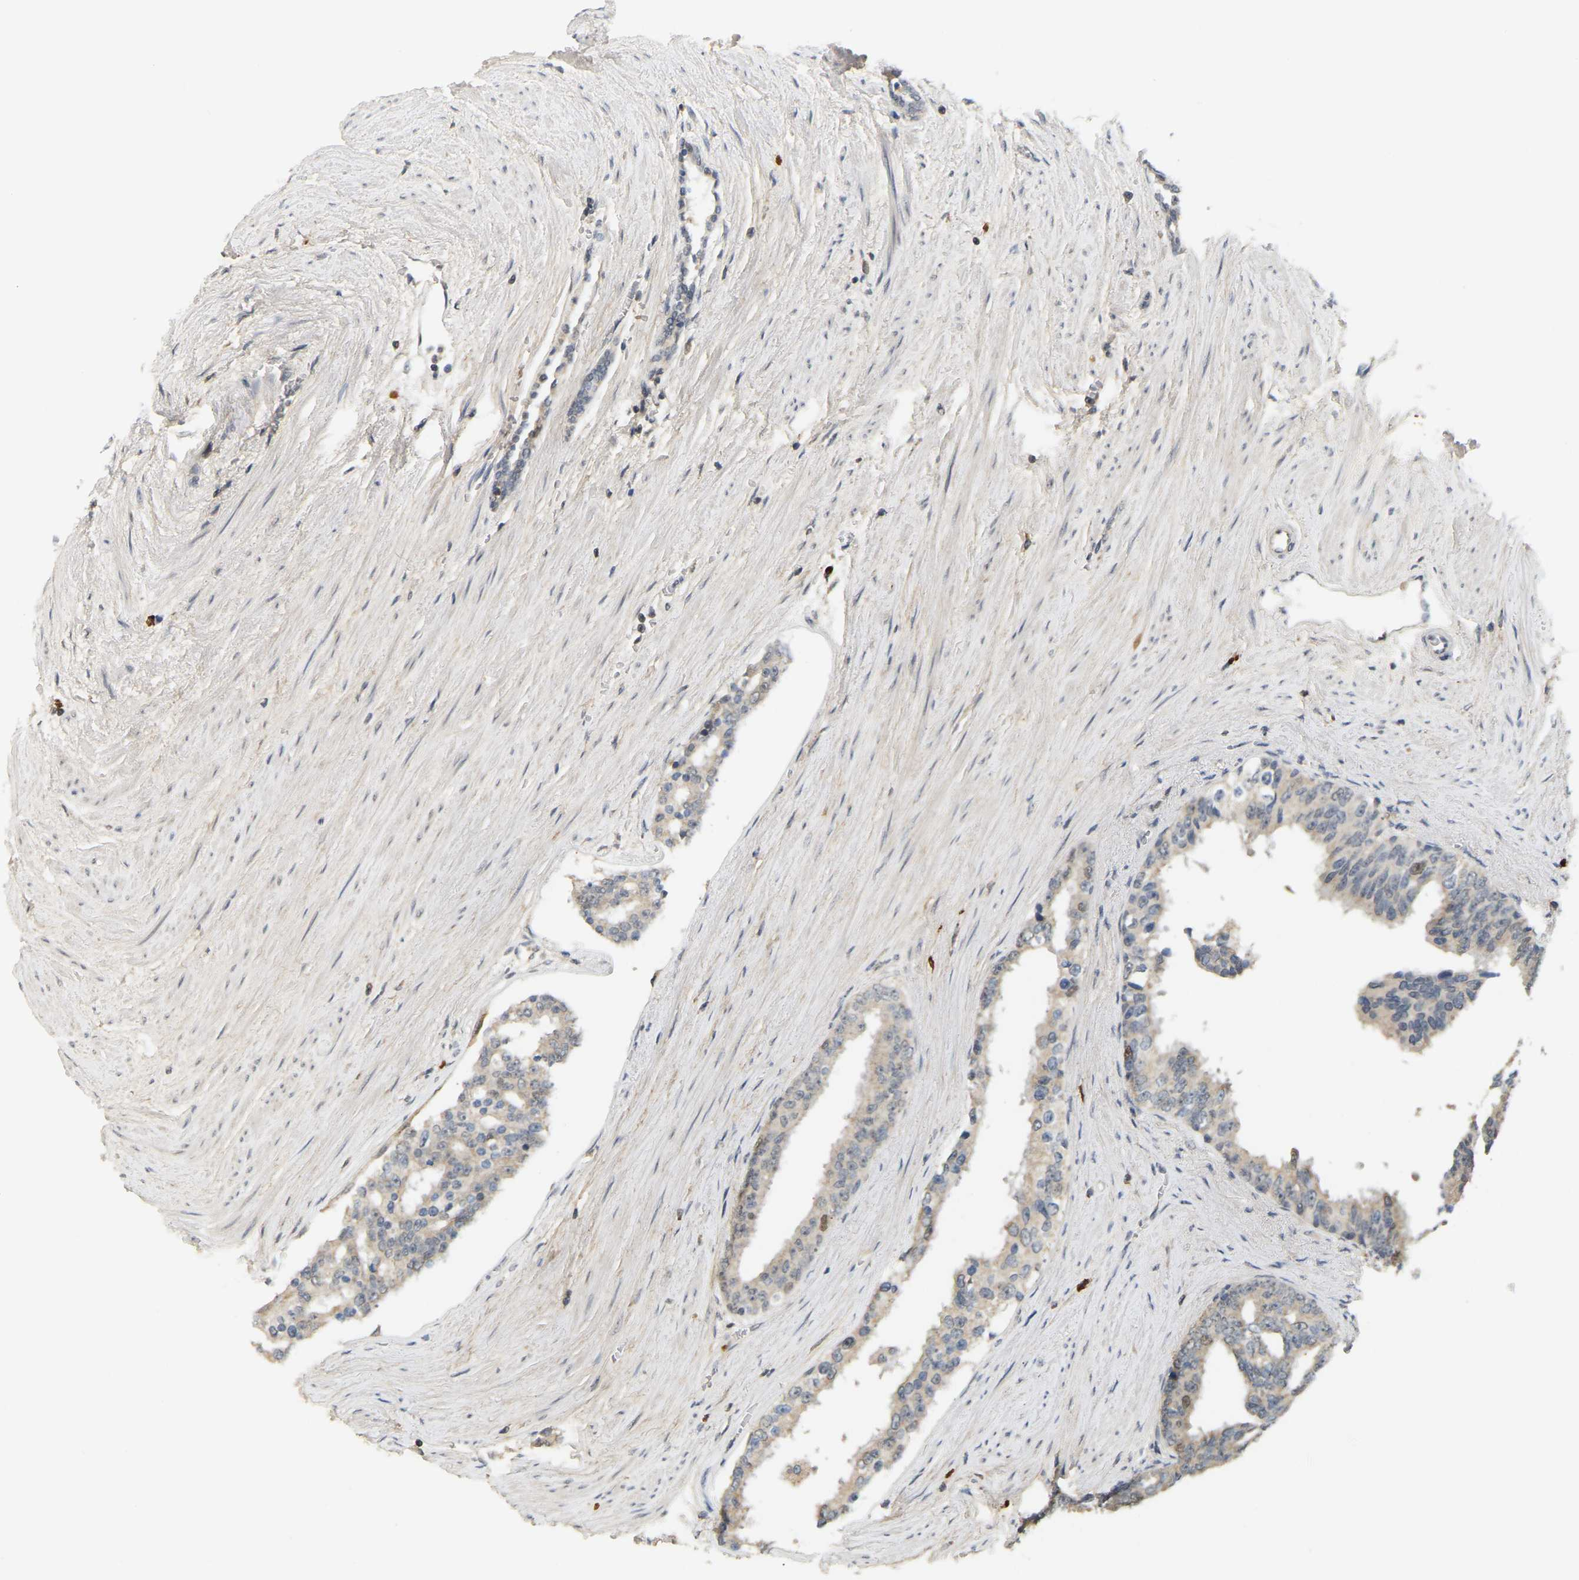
{"staining": {"intensity": "weak", "quantity": ">75%", "location": "cytoplasmic/membranous"}, "tissue": "prostate cancer", "cell_type": "Tumor cells", "image_type": "cancer", "snomed": [{"axis": "morphology", "description": "Adenocarcinoma, High grade"}, {"axis": "topography", "description": "Prostate"}], "caption": "The immunohistochemical stain labels weak cytoplasmic/membranous staining in tumor cells of adenocarcinoma (high-grade) (prostate) tissue.", "gene": "BRF2", "patient": {"sex": "male", "age": 71}}